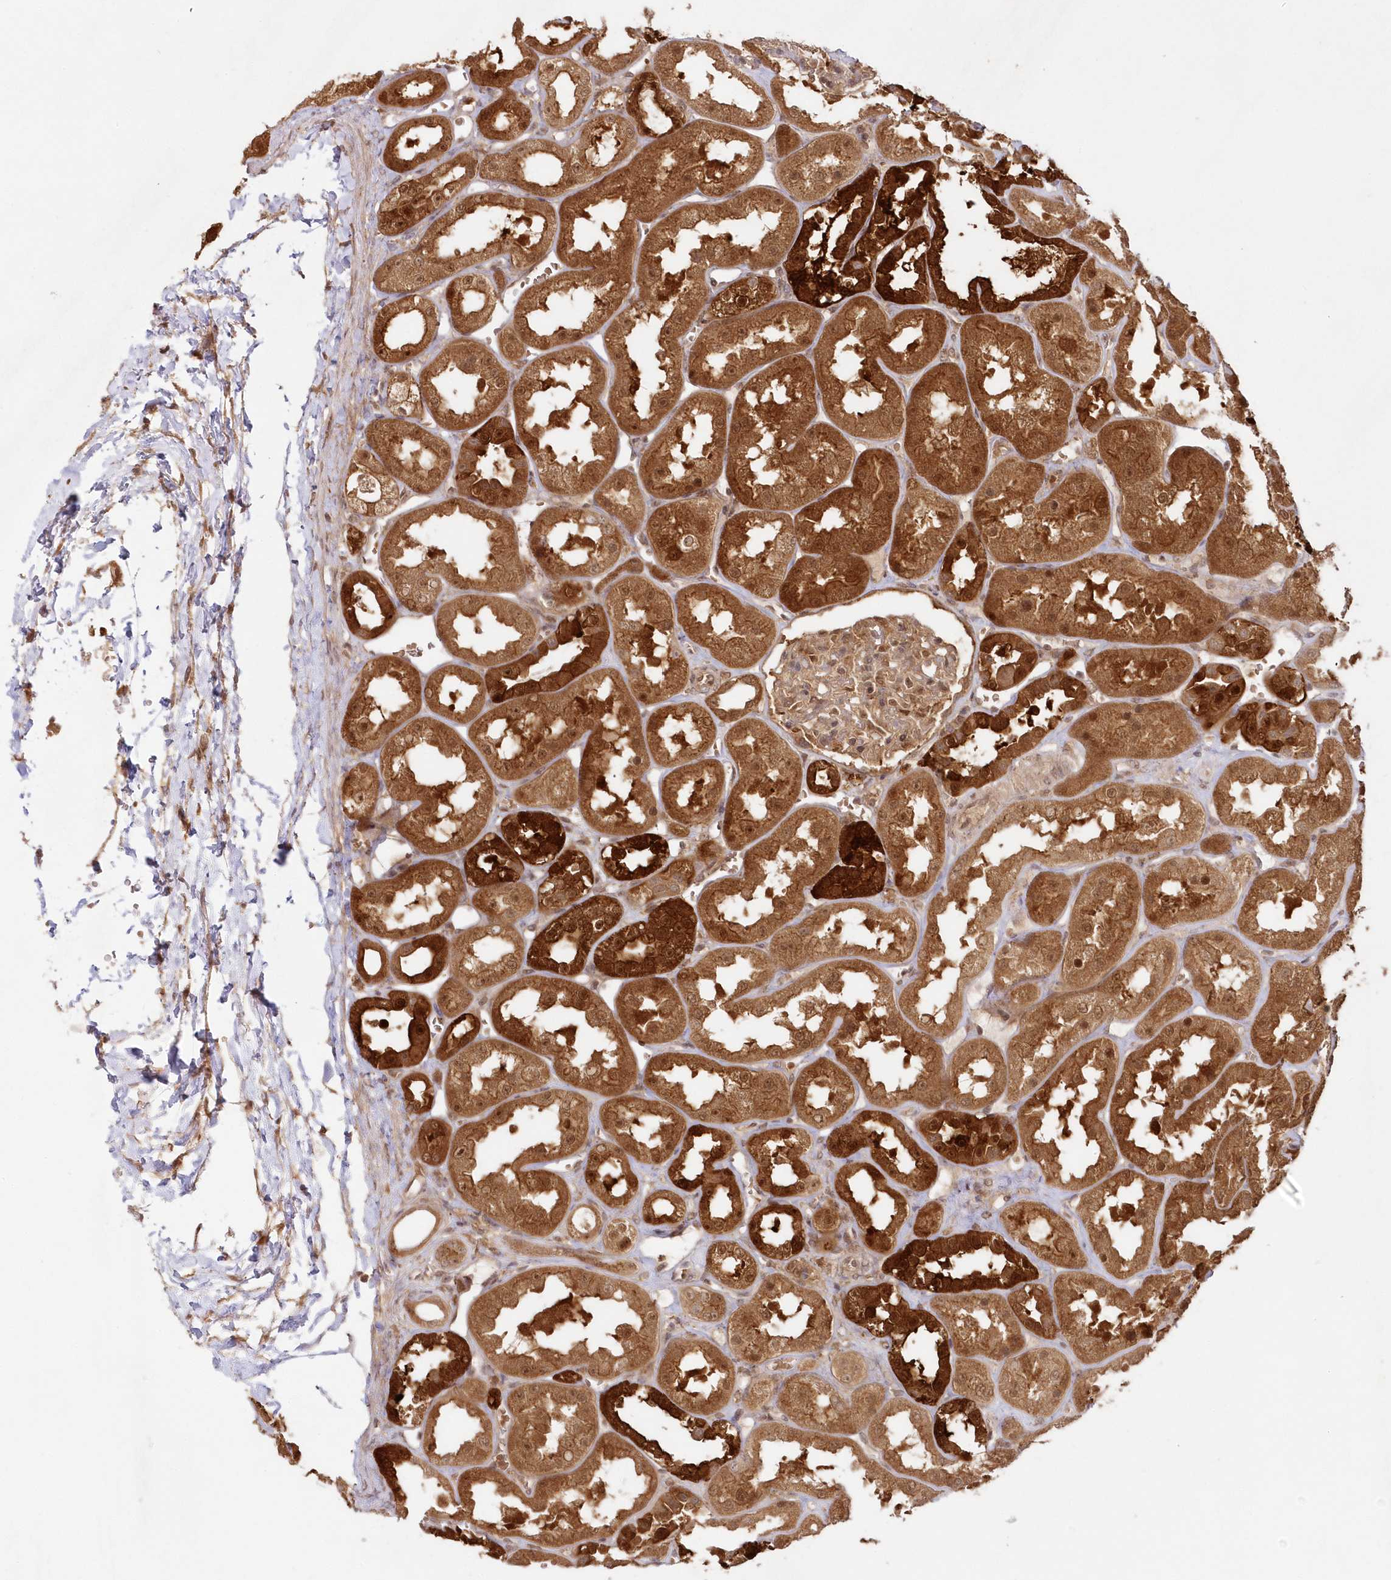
{"staining": {"intensity": "moderate", "quantity": "25%-75%", "location": "cytoplasmic/membranous,nuclear"}, "tissue": "kidney", "cell_type": "Cells in glomeruli", "image_type": "normal", "snomed": [{"axis": "morphology", "description": "Normal tissue, NOS"}, {"axis": "topography", "description": "Kidney"}], "caption": "This is an image of immunohistochemistry (IHC) staining of unremarkable kidney, which shows moderate staining in the cytoplasmic/membranous,nuclear of cells in glomeruli.", "gene": "GBE1", "patient": {"sex": "male", "age": 70}}